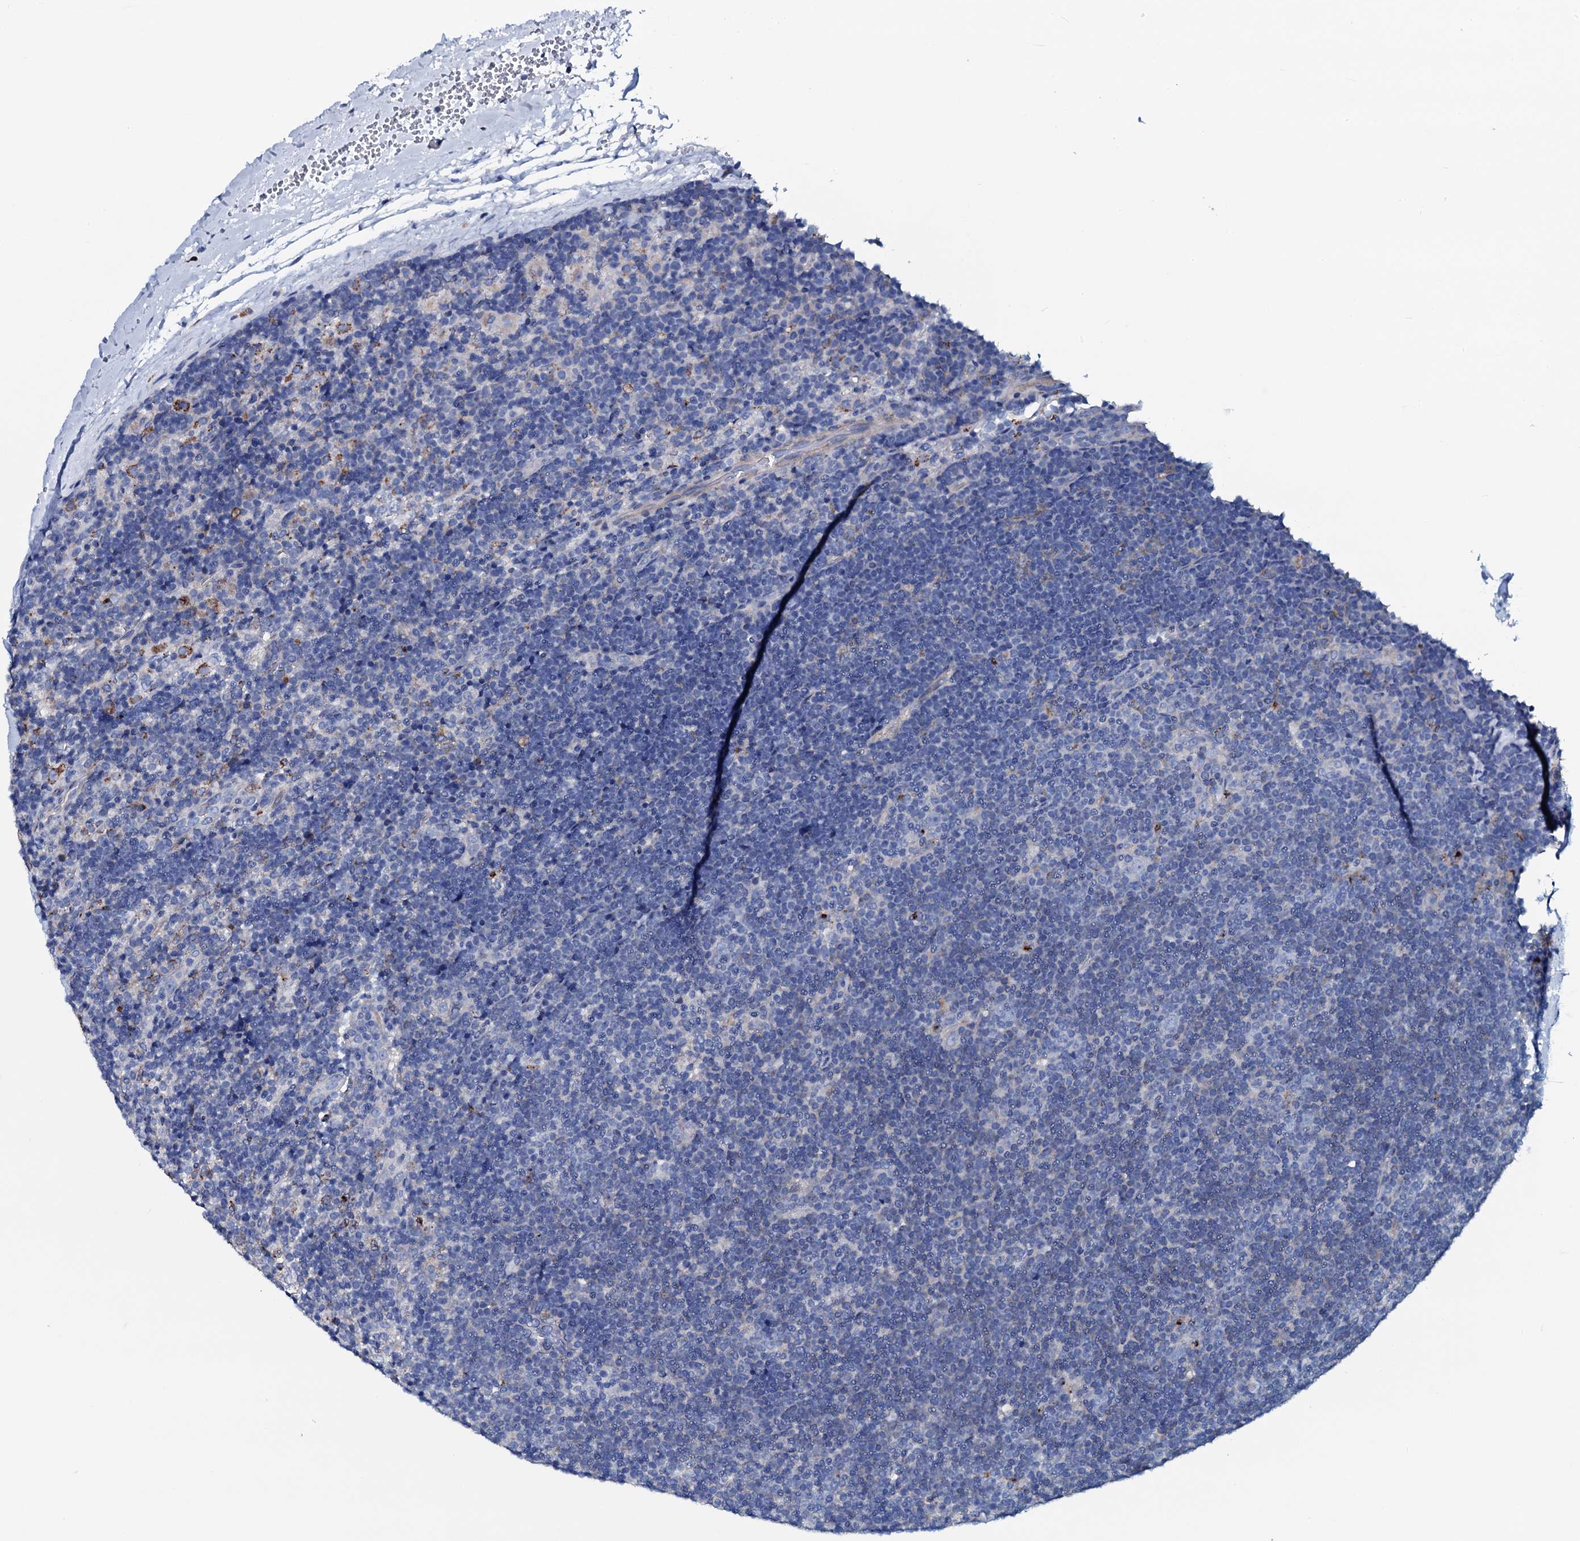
{"staining": {"intensity": "negative", "quantity": "none", "location": "none"}, "tissue": "lymphoma", "cell_type": "Tumor cells", "image_type": "cancer", "snomed": [{"axis": "morphology", "description": "Hodgkin's disease, NOS"}, {"axis": "topography", "description": "Lymph node"}], "caption": "Tumor cells show no significant protein expression in lymphoma.", "gene": "GYS2", "patient": {"sex": "female", "age": 57}}